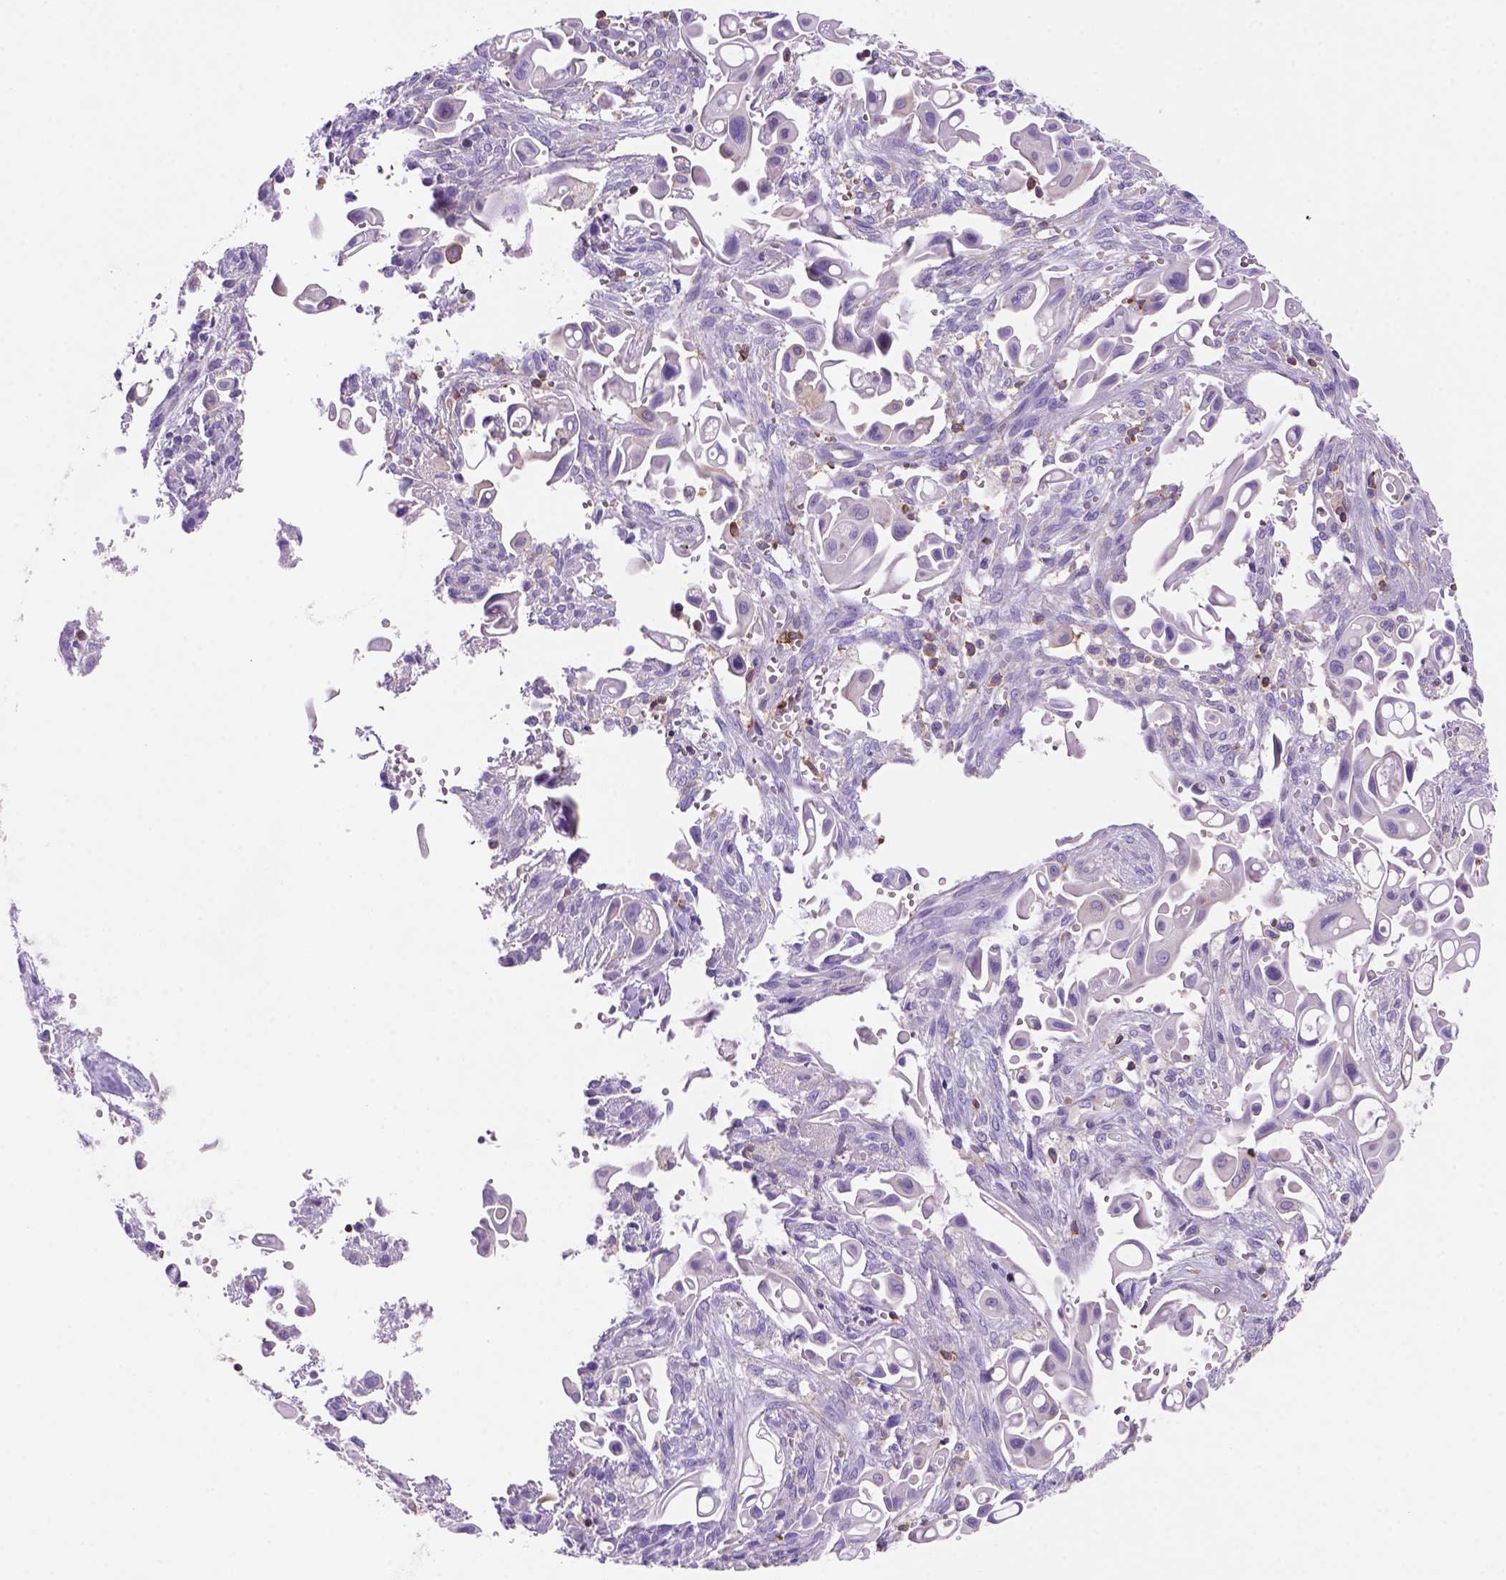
{"staining": {"intensity": "negative", "quantity": "none", "location": "none"}, "tissue": "pancreatic cancer", "cell_type": "Tumor cells", "image_type": "cancer", "snomed": [{"axis": "morphology", "description": "Adenocarcinoma, NOS"}, {"axis": "topography", "description": "Pancreas"}], "caption": "Tumor cells show no significant protein positivity in pancreatic adenocarcinoma.", "gene": "INPP5D", "patient": {"sex": "male", "age": 50}}